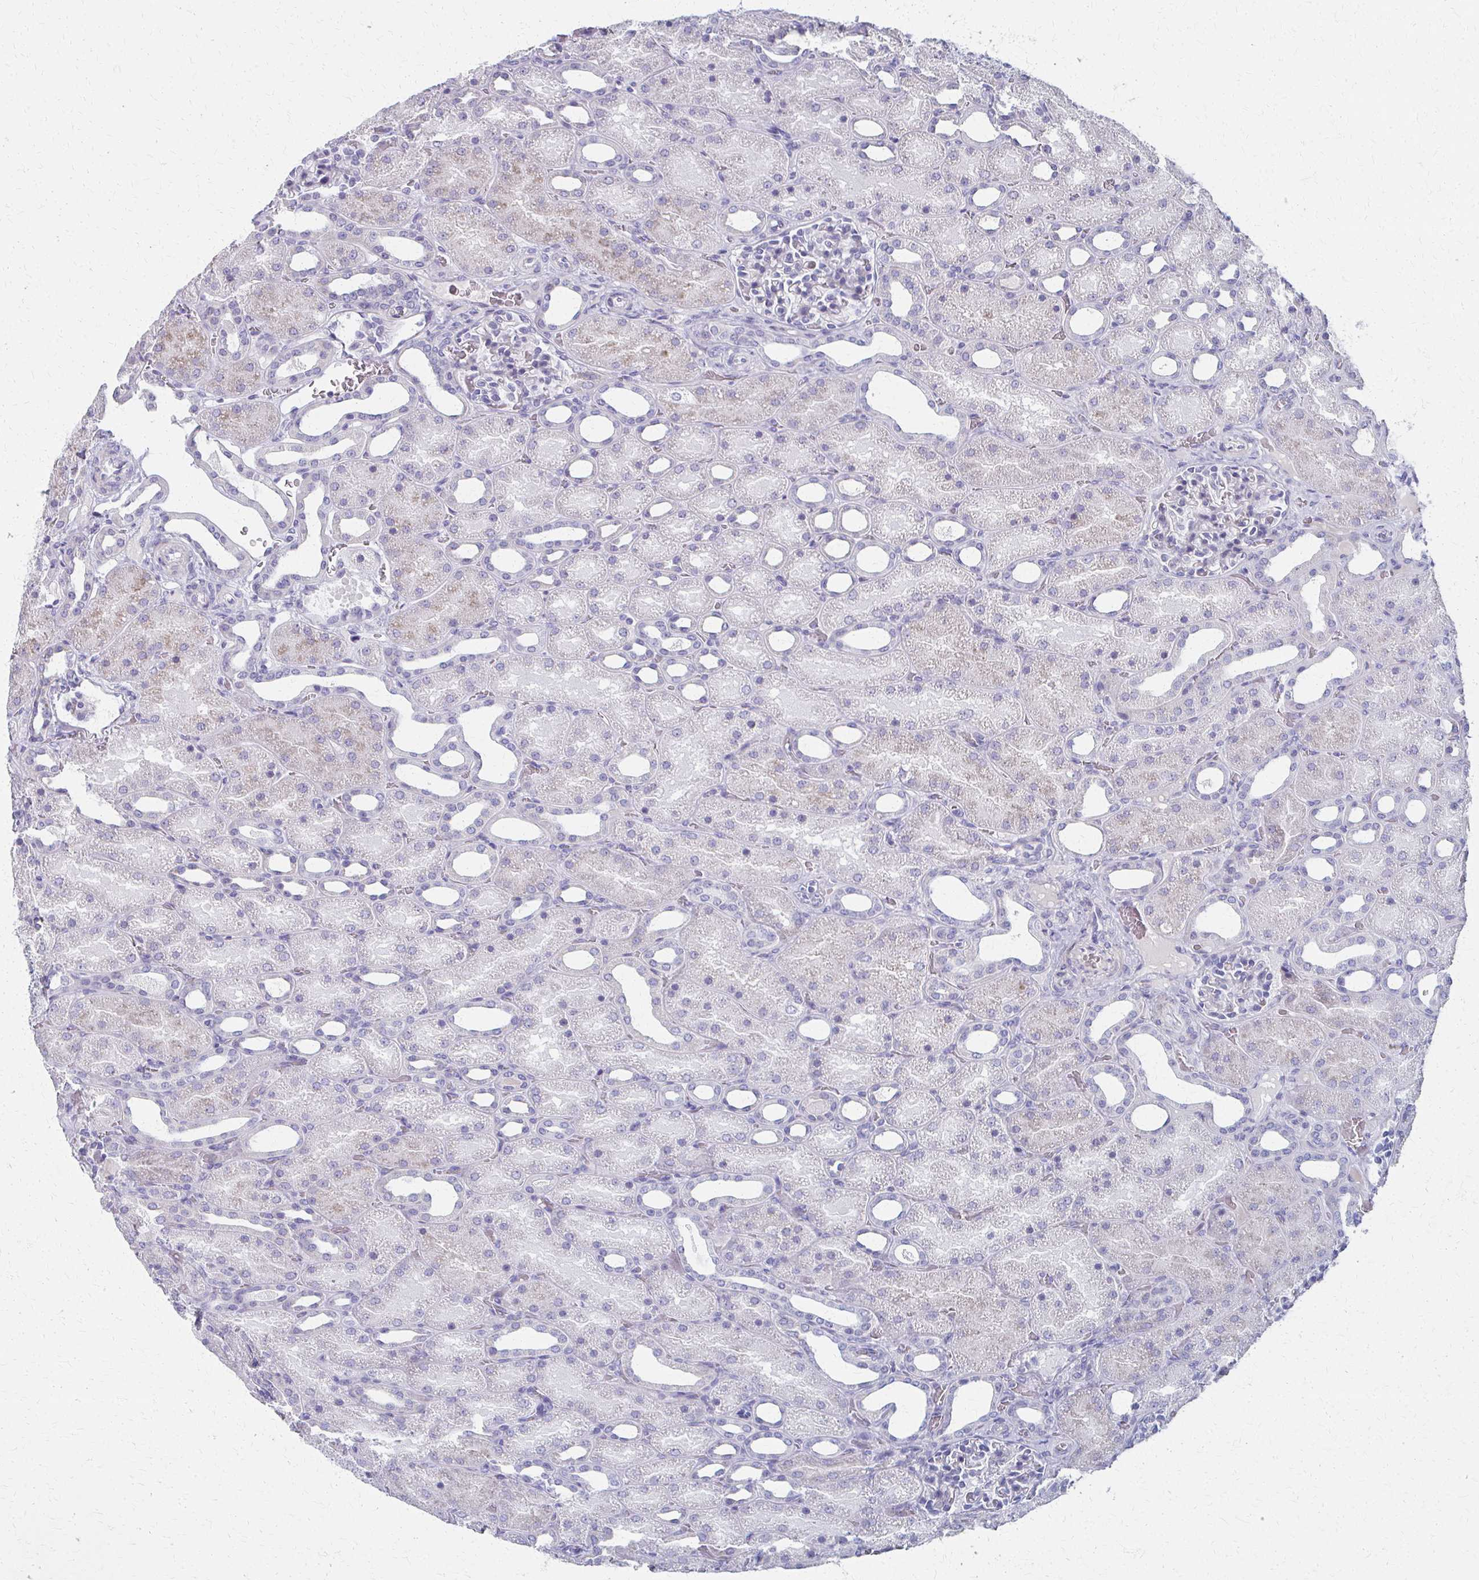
{"staining": {"intensity": "negative", "quantity": "none", "location": "none"}, "tissue": "kidney", "cell_type": "Cells in glomeruli", "image_type": "normal", "snomed": [{"axis": "morphology", "description": "Normal tissue, NOS"}, {"axis": "topography", "description": "Kidney"}], "caption": "IHC histopathology image of unremarkable kidney stained for a protein (brown), which reveals no positivity in cells in glomeruli. Nuclei are stained in blue.", "gene": "MS4A2", "patient": {"sex": "male", "age": 2}}